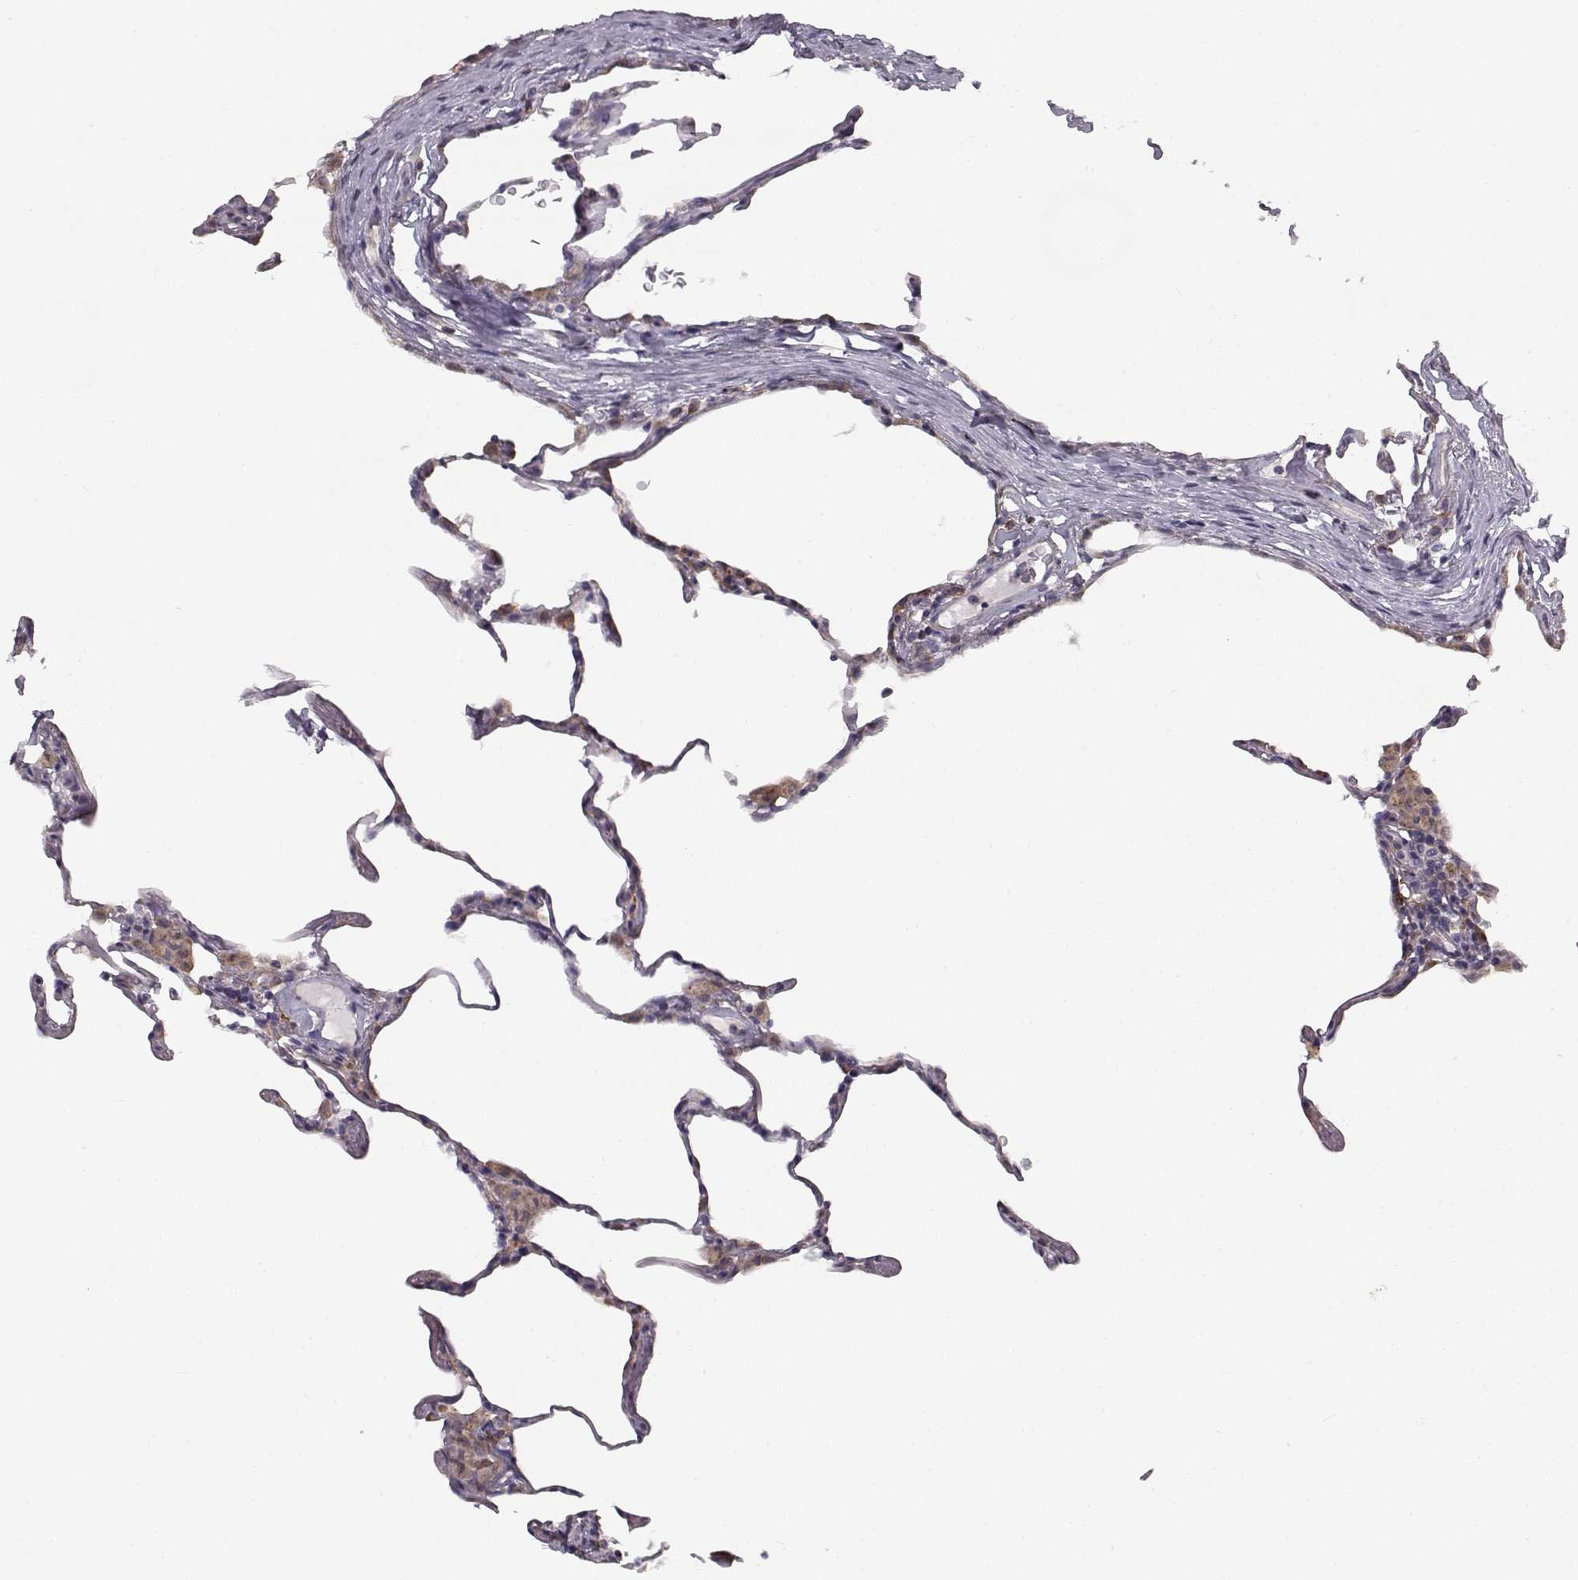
{"staining": {"intensity": "moderate", "quantity": "<25%", "location": "cytoplasmic/membranous"}, "tissue": "lung", "cell_type": "Alveolar cells", "image_type": "normal", "snomed": [{"axis": "morphology", "description": "Normal tissue, NOS"}, {"axis": "topography", "description": "Lung"}], "caption": "Human lung stained for a protein (brown) exhibits moderate cytoplasmic/membranous positive positivity in approximately <25% of alveolar cells.", "gene": "SPAG17", "patient": {"sex": "female", "age": 57}}